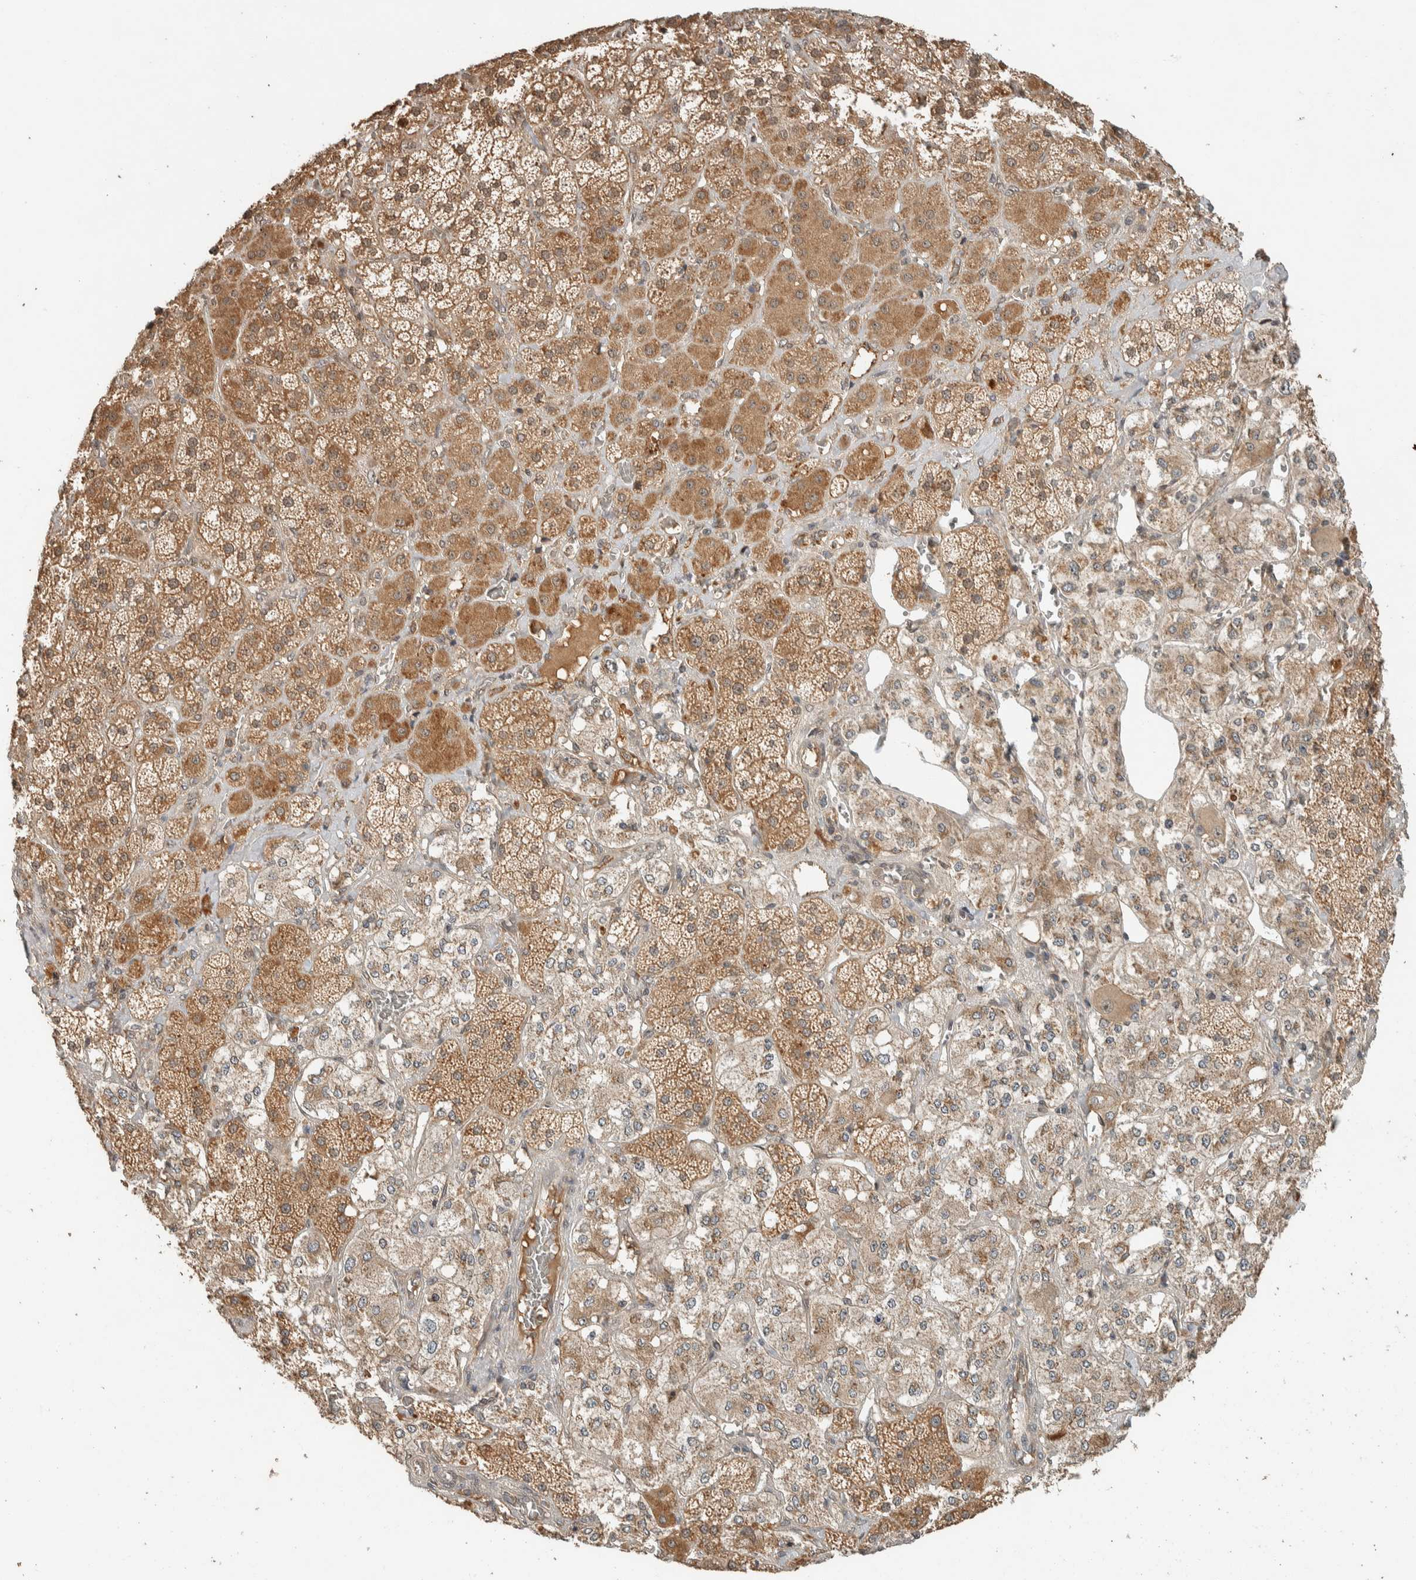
{"staining": {"intensity": "moderate", "quantity": ">75%", "location": "cytoplasmic/membranous"}, "tissue": "adrenal gland", "cell_type": "Glandular cells", "image_type": "normal", "snomed": [{"axis": "morphology", "description": "Normal tissue, NOS"}, {"axis": "topography", "description": "Adrenal gland"}], "caption": "Immunohistochemistry (IHC) photomicrograph of benign adrenal gland: adrenal gland stained using immunohistochemistry (IHC) reveals medium levels of moderate protein expression localized specifically in the cytoplasmic/membranous of glandular cells, appearing as a cytoplasmic/membranous brown color.", "gene": "ZBTB2", "patient": {"sex": "male", "age": 57}}